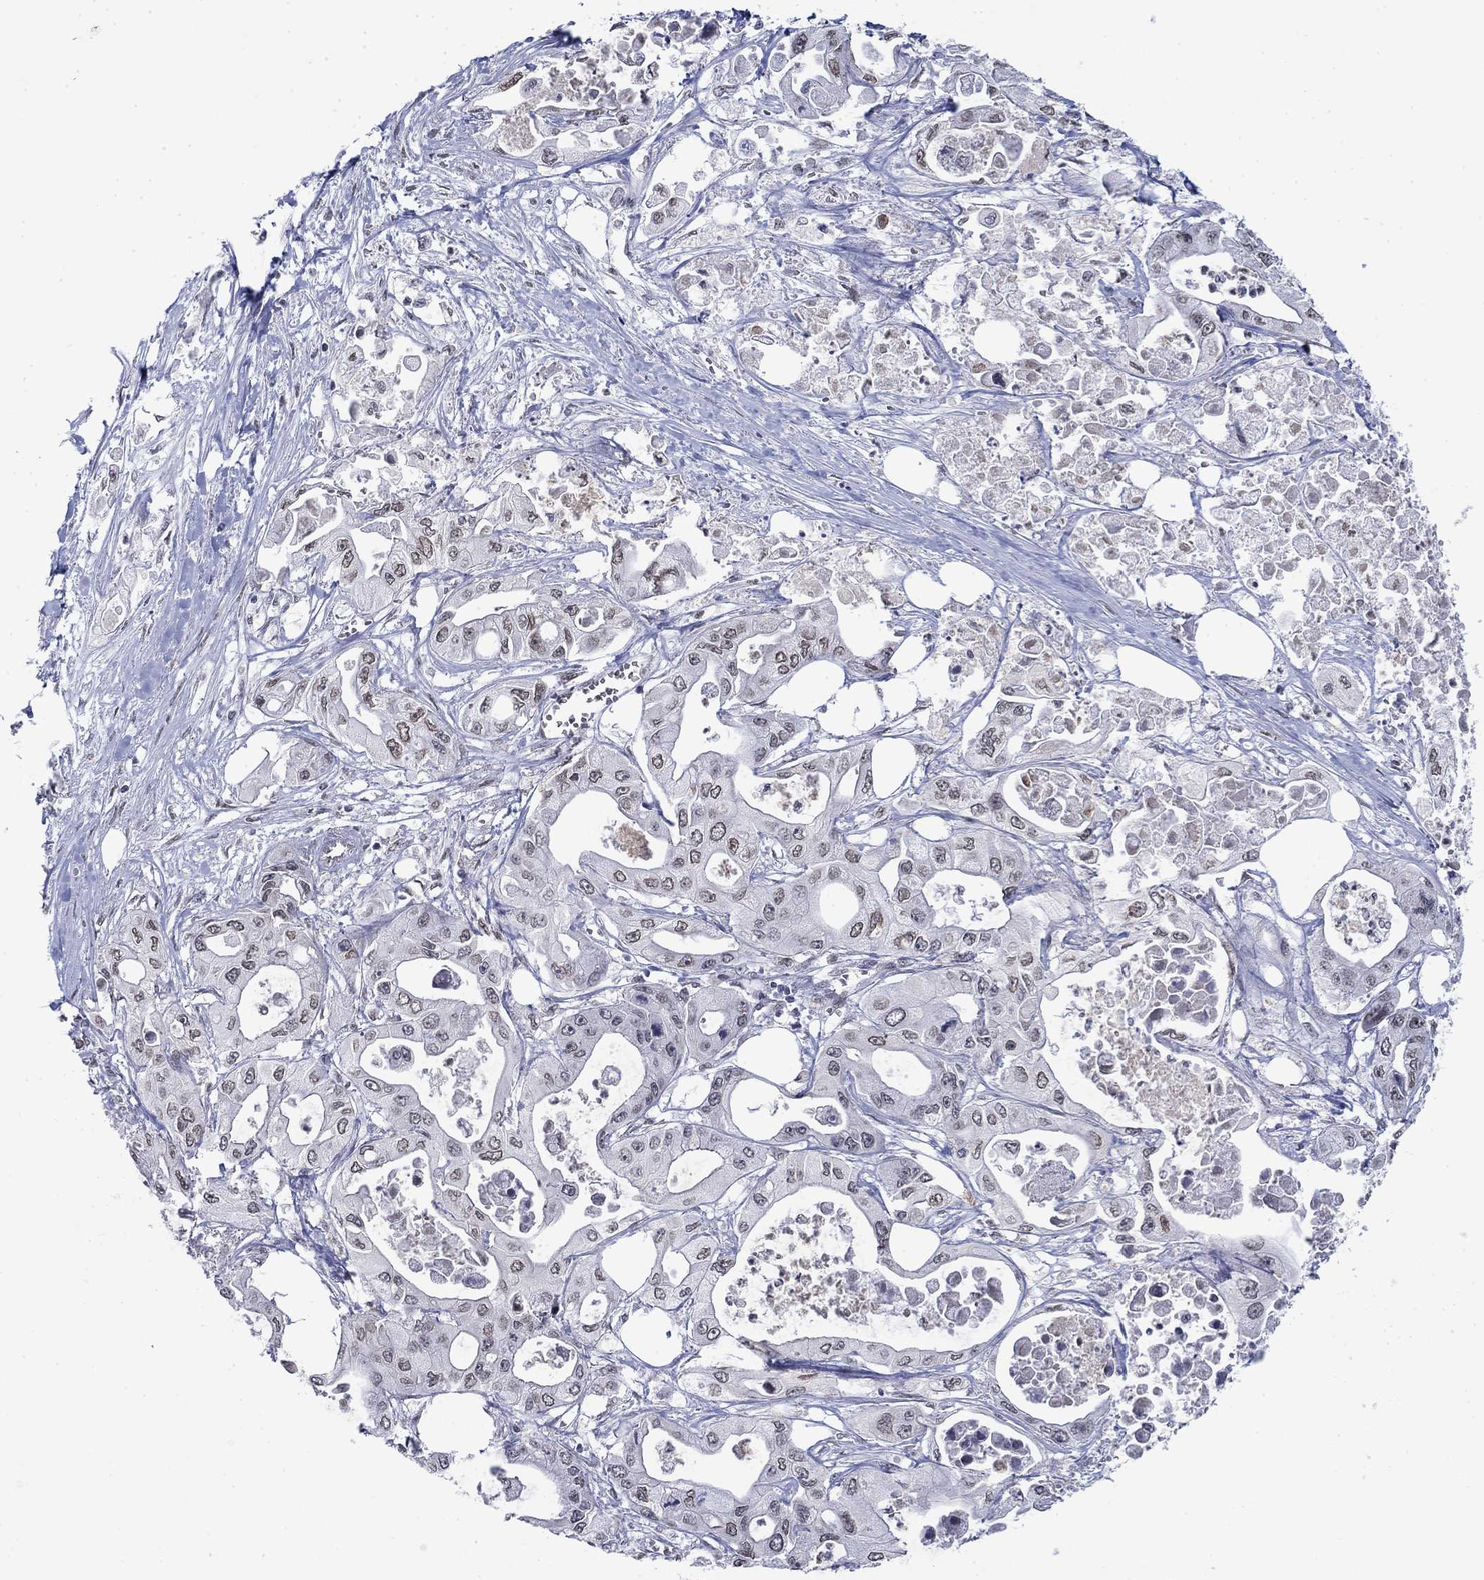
{"staining": {"intensity": "moderate", "quantity": "25%-75%", "location": "cytoplasmic/membranous,nuclear"}, "tissue": "pancreatic cancer", "cell_type": "Tumor cells", "image_type": "cancer", "snomed": [{"axis": "morphology", "description": "Adenocarcinoma, NOS"}, {"axis": "topography", "description": "Pancreas"}], "caption": "IHC of human pancreatic adenocarcinoma displays medium levels of moderate cytoplasmic/membranous and nuclear expression in about 25%-75% of tumor cells.", "gene": "TOR1AIP1", "patient": {"sex": "male", "age": 70}}